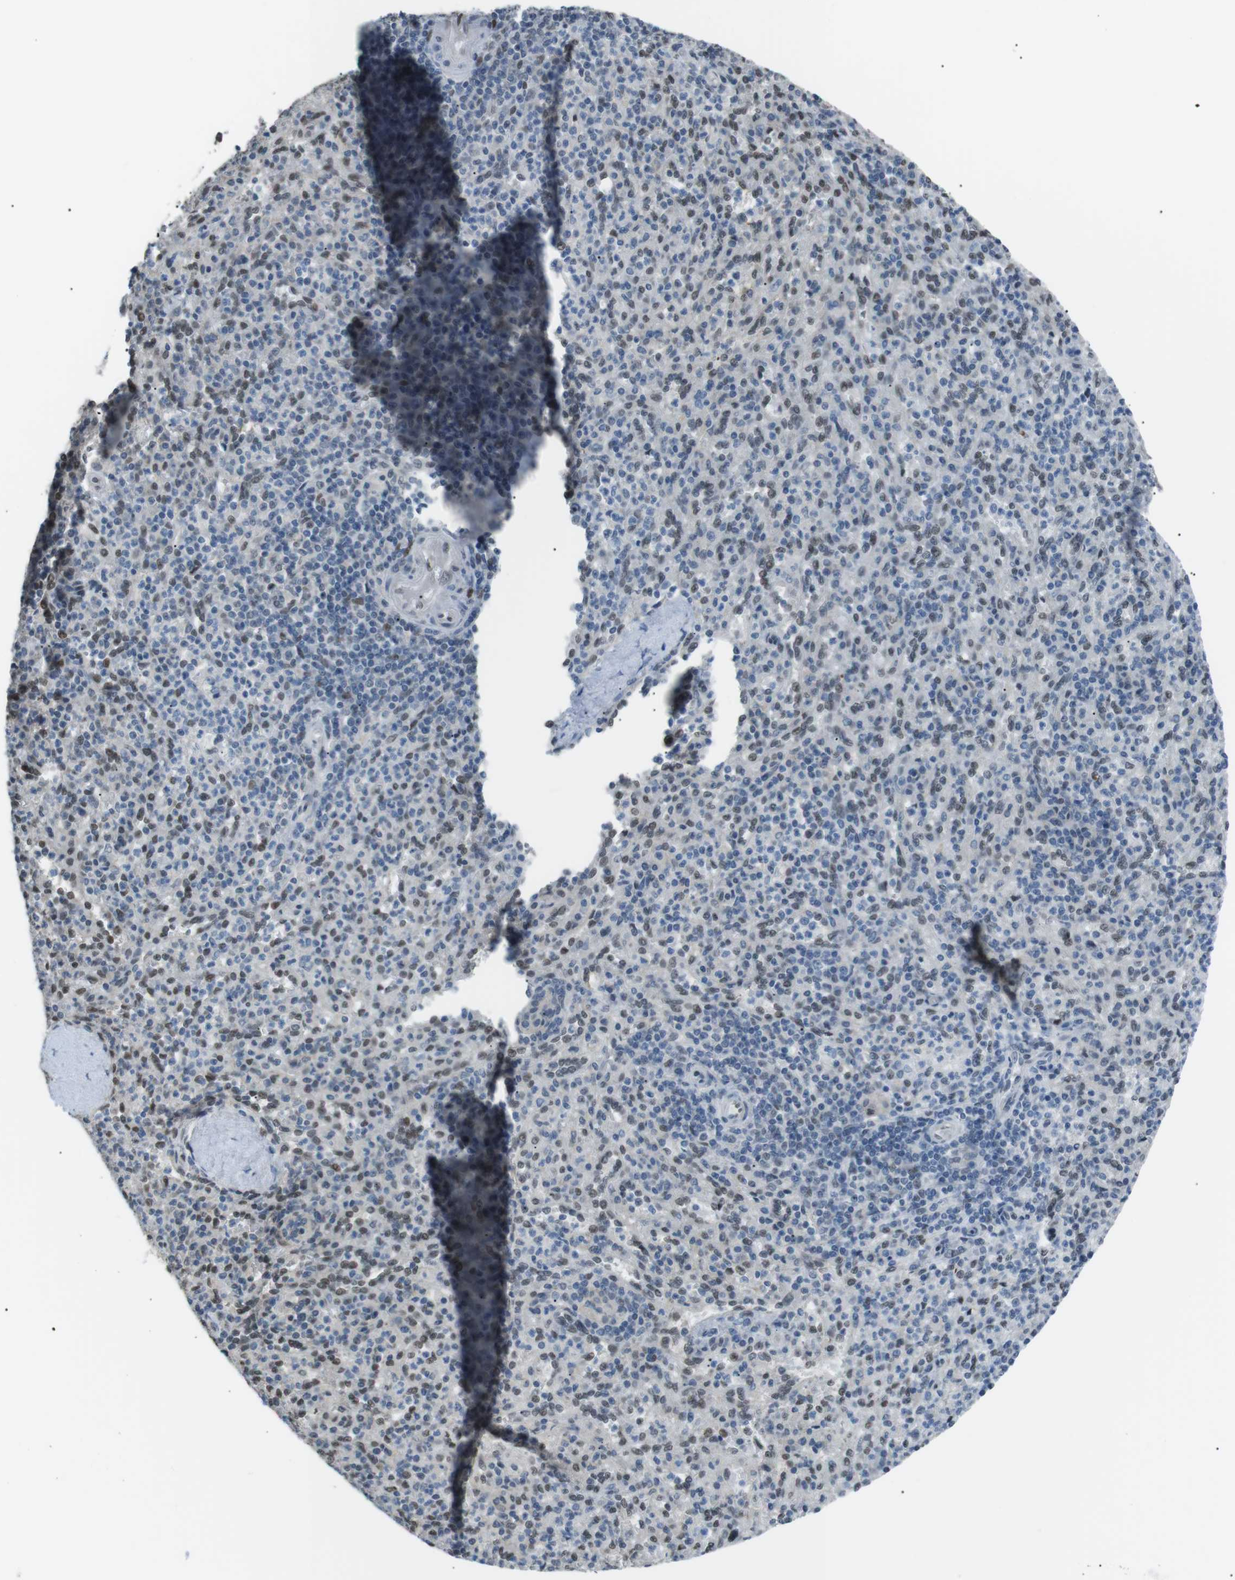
{"staining": {"intensity": "weak", "quantity": "25%-75%", "location": "nuclear"}, "tissue": "spleen", "cell_type": "Cells in red pulp", "image_type": "normal", "snomed": [{"axis": "morphology", "description": "Normal tissue, NOS"}, {"axis": "topography", "description": "Spleen"}], "caption": "There is low levels of weak nuclear positivity in cells in red pulp of normal spleen, as demonstrated by immunohistochemical staining (brown color).", "gene": "SRPK2", "patient": {"sex": "male", "age": 36}}